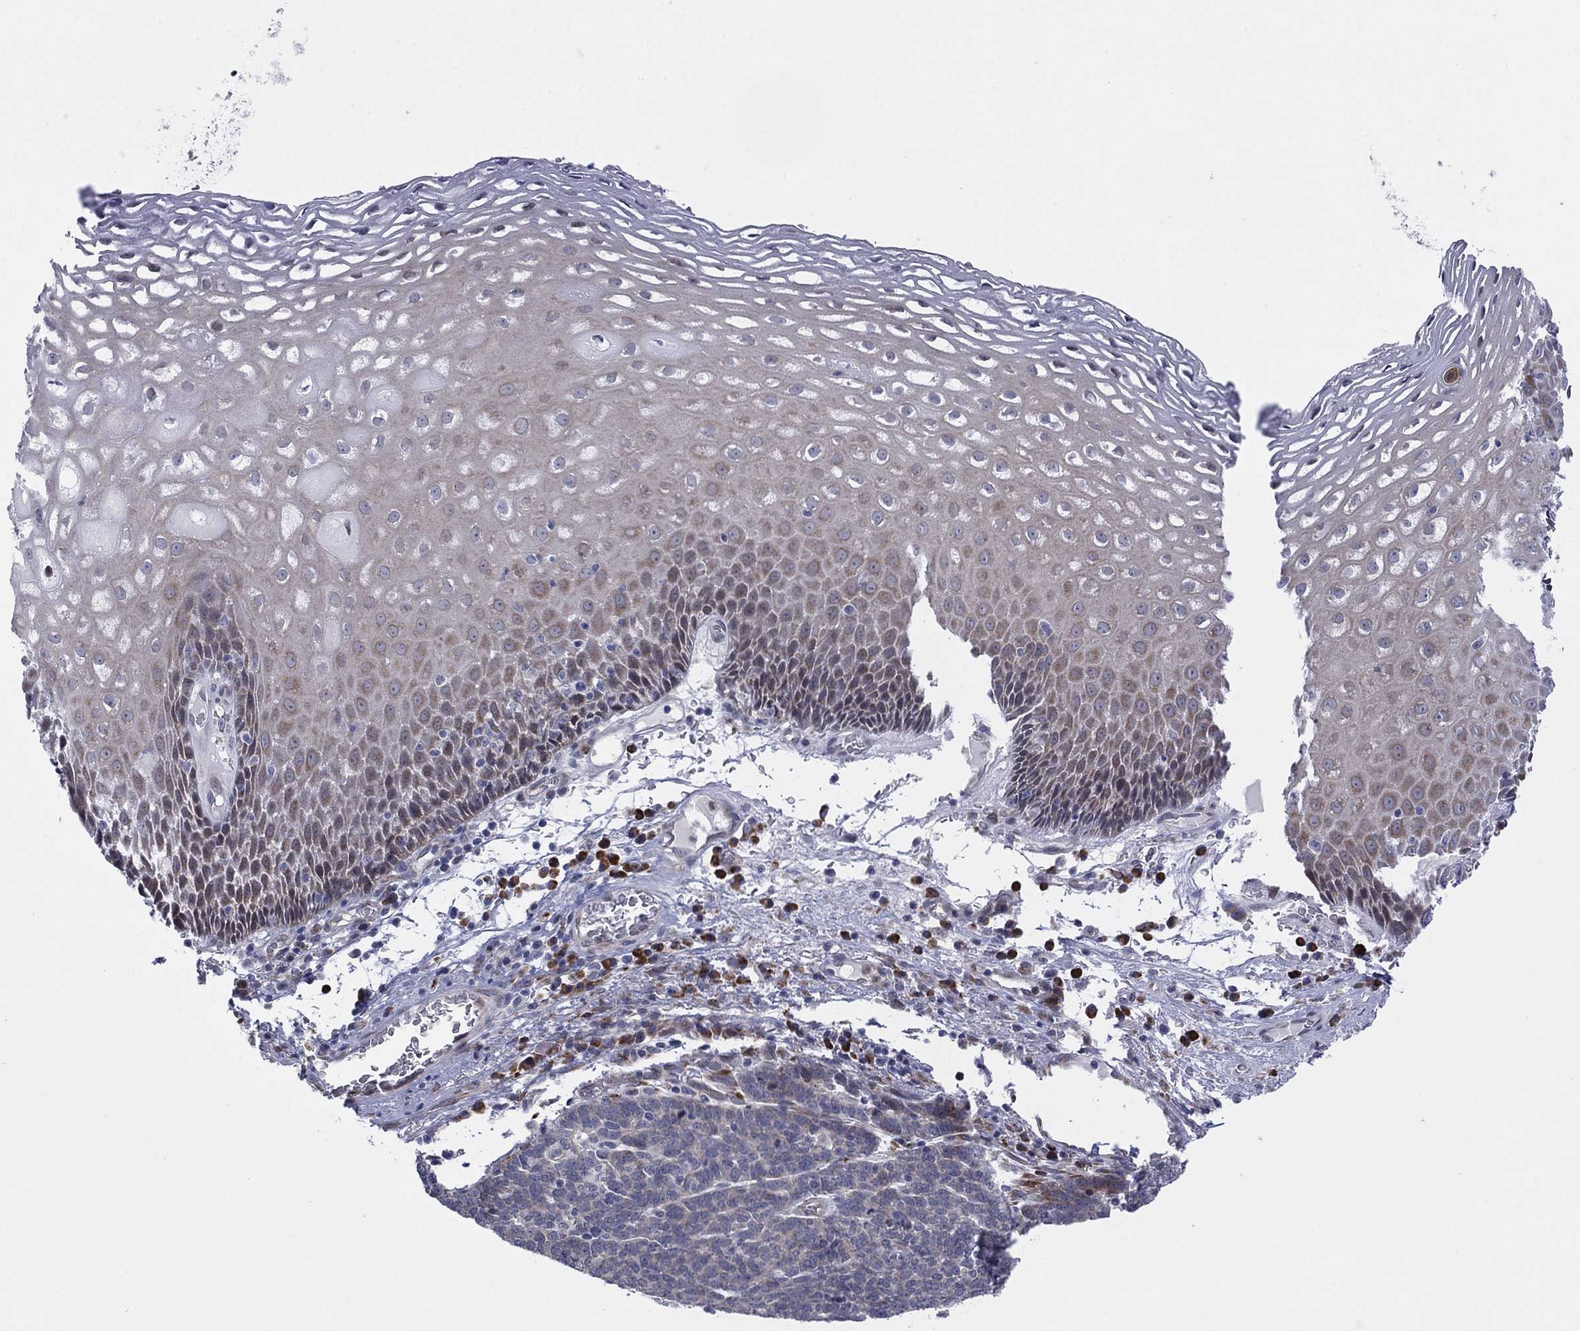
{"staining": {"intensity": "moderate", "quantity": "<25%", "location": "cytoplasmic/membranous"}, "tissue": "esophagus", "cell_type": "Squamous epithelial cells", "image_type": "normal", "snomed": [{"axis": "morphology", "description": "Normal tissue, NOS"}, {"axis": "topography", "description": "Esophagus"}], "caption": "Esophagus stained with a brown dye exhibits moderate cytoplasmic/membranous positive positivity in about <25% of squamous epithelial cells.", "gene": "TTC21B", "patient": {"sex": "male", "age": 76}}